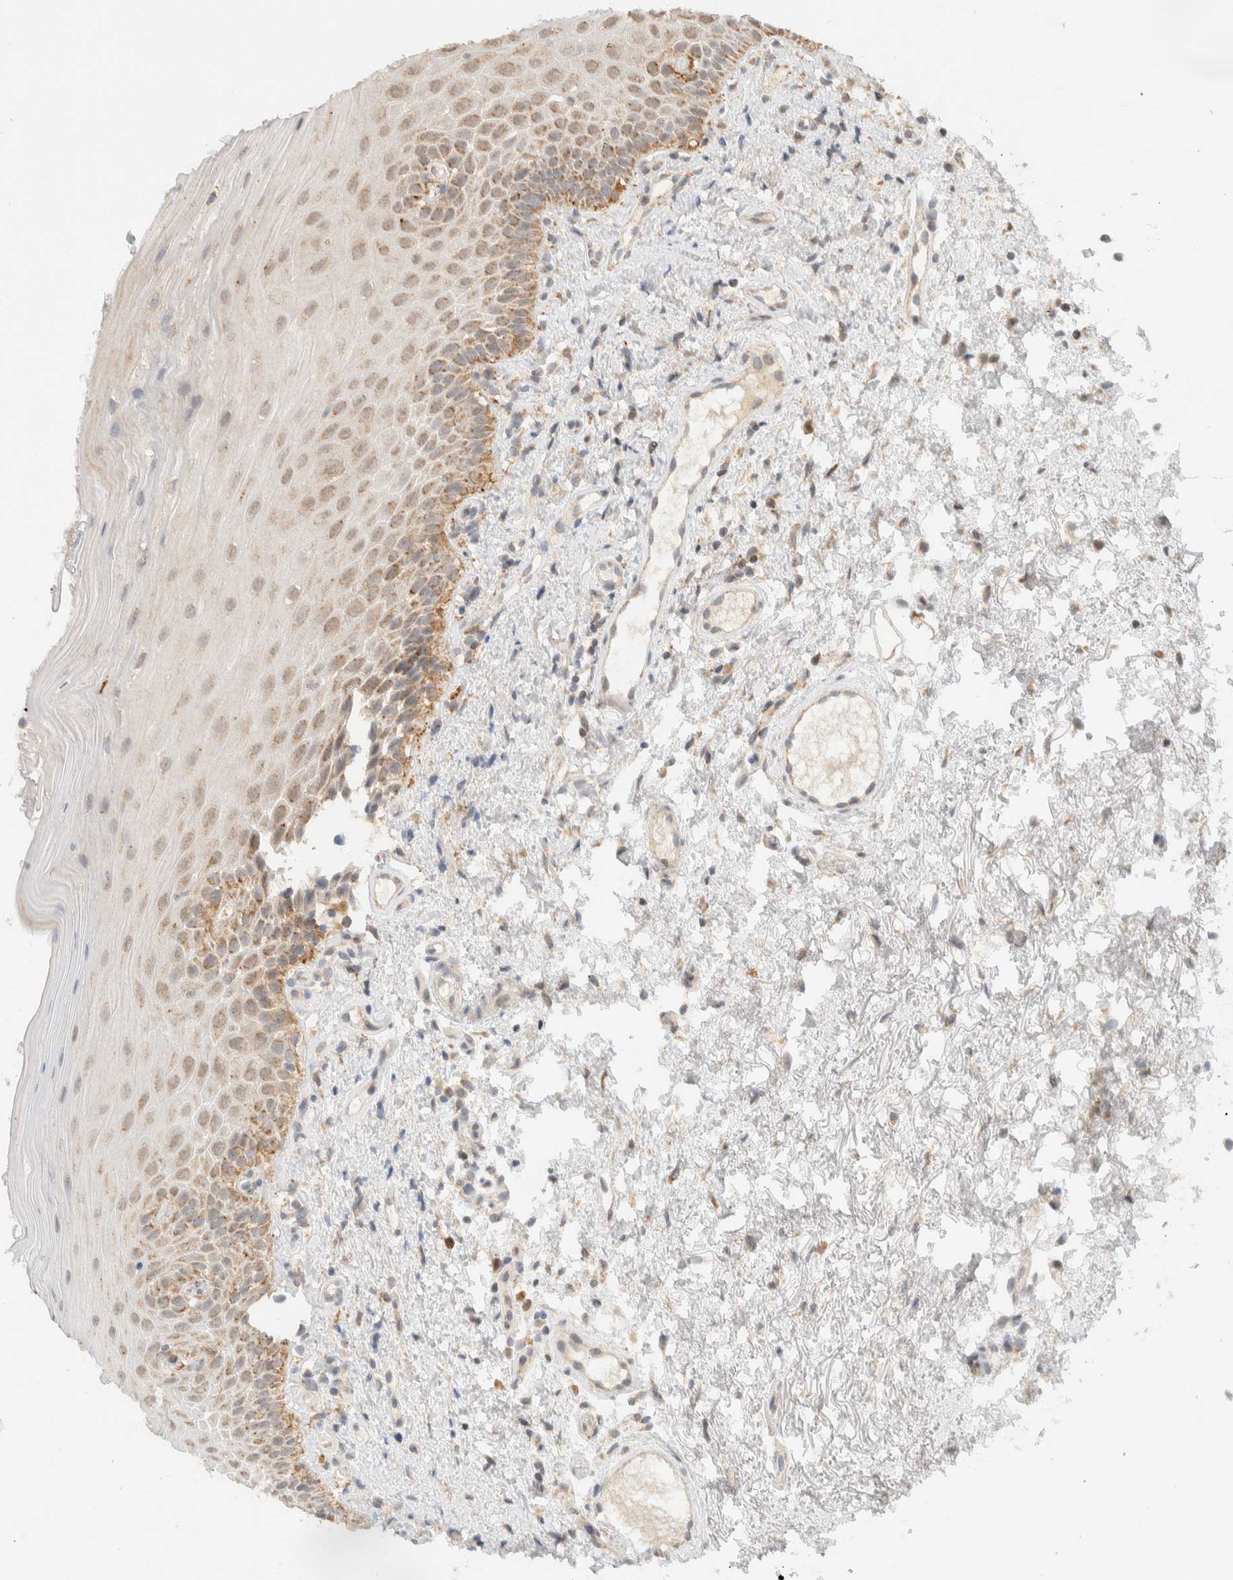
{"staining": {"intensity": "moderate", "quantity": "25%-75%", "location": "cytoplasmic/membranous"}, "tissue": "oral mucosa", "cell_type": "Squamous epithelial cells", "image_type": "normal", "snomed": [{"axis": "morphology", "description": "Normal tissue, NOS"}, {"axis": "topography", "description": "Oral tissue"}], "caption": "Oral mucosa stained for a protein displays moderate cytoplasmic/membranous positivity in squamous epithelial cells.", "gene": "MRPL41", "patient": {"sex": "male", "age": 66}}